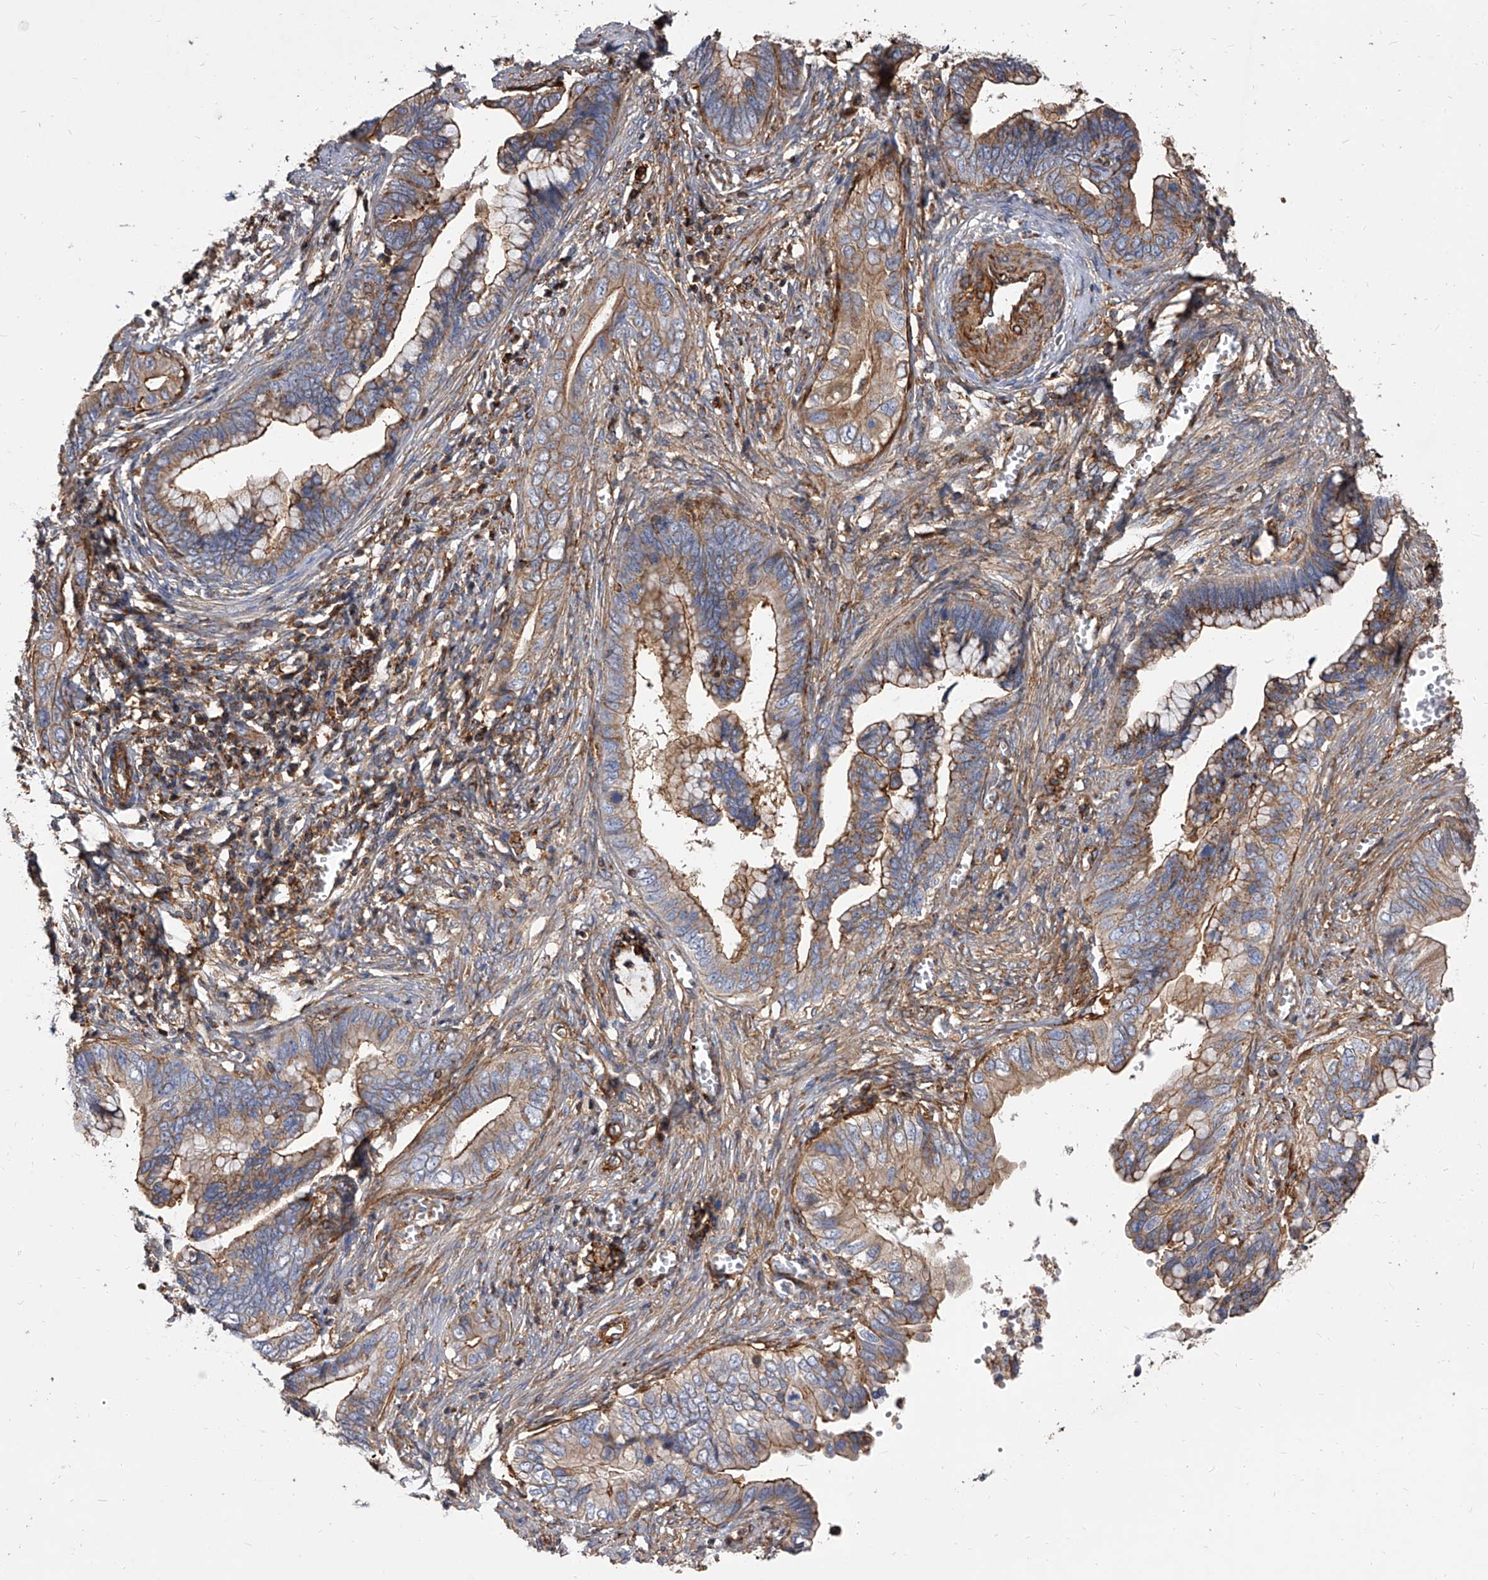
{"staining": {"intensity": "moderate", "quantity": ">75%", "location": "cytoplasmic/membranous"}, "tissue": "cervical cancer", "cell_type": "Tumor cells", "image_type": "cancer", "snomed": [{"axis": "morphology", "description": "Adenocarcinoma, NOS"}, {"axis": "topography", "description": "Cervix"}], "caption": "Moderate cytoplasmic/membranous expression for a protein is seen in approximately >75% of tumor cells of cervical cancer using immunohistochemistry.", "gene": "PISD", "patient": {"sex": "female", "age": 44}}